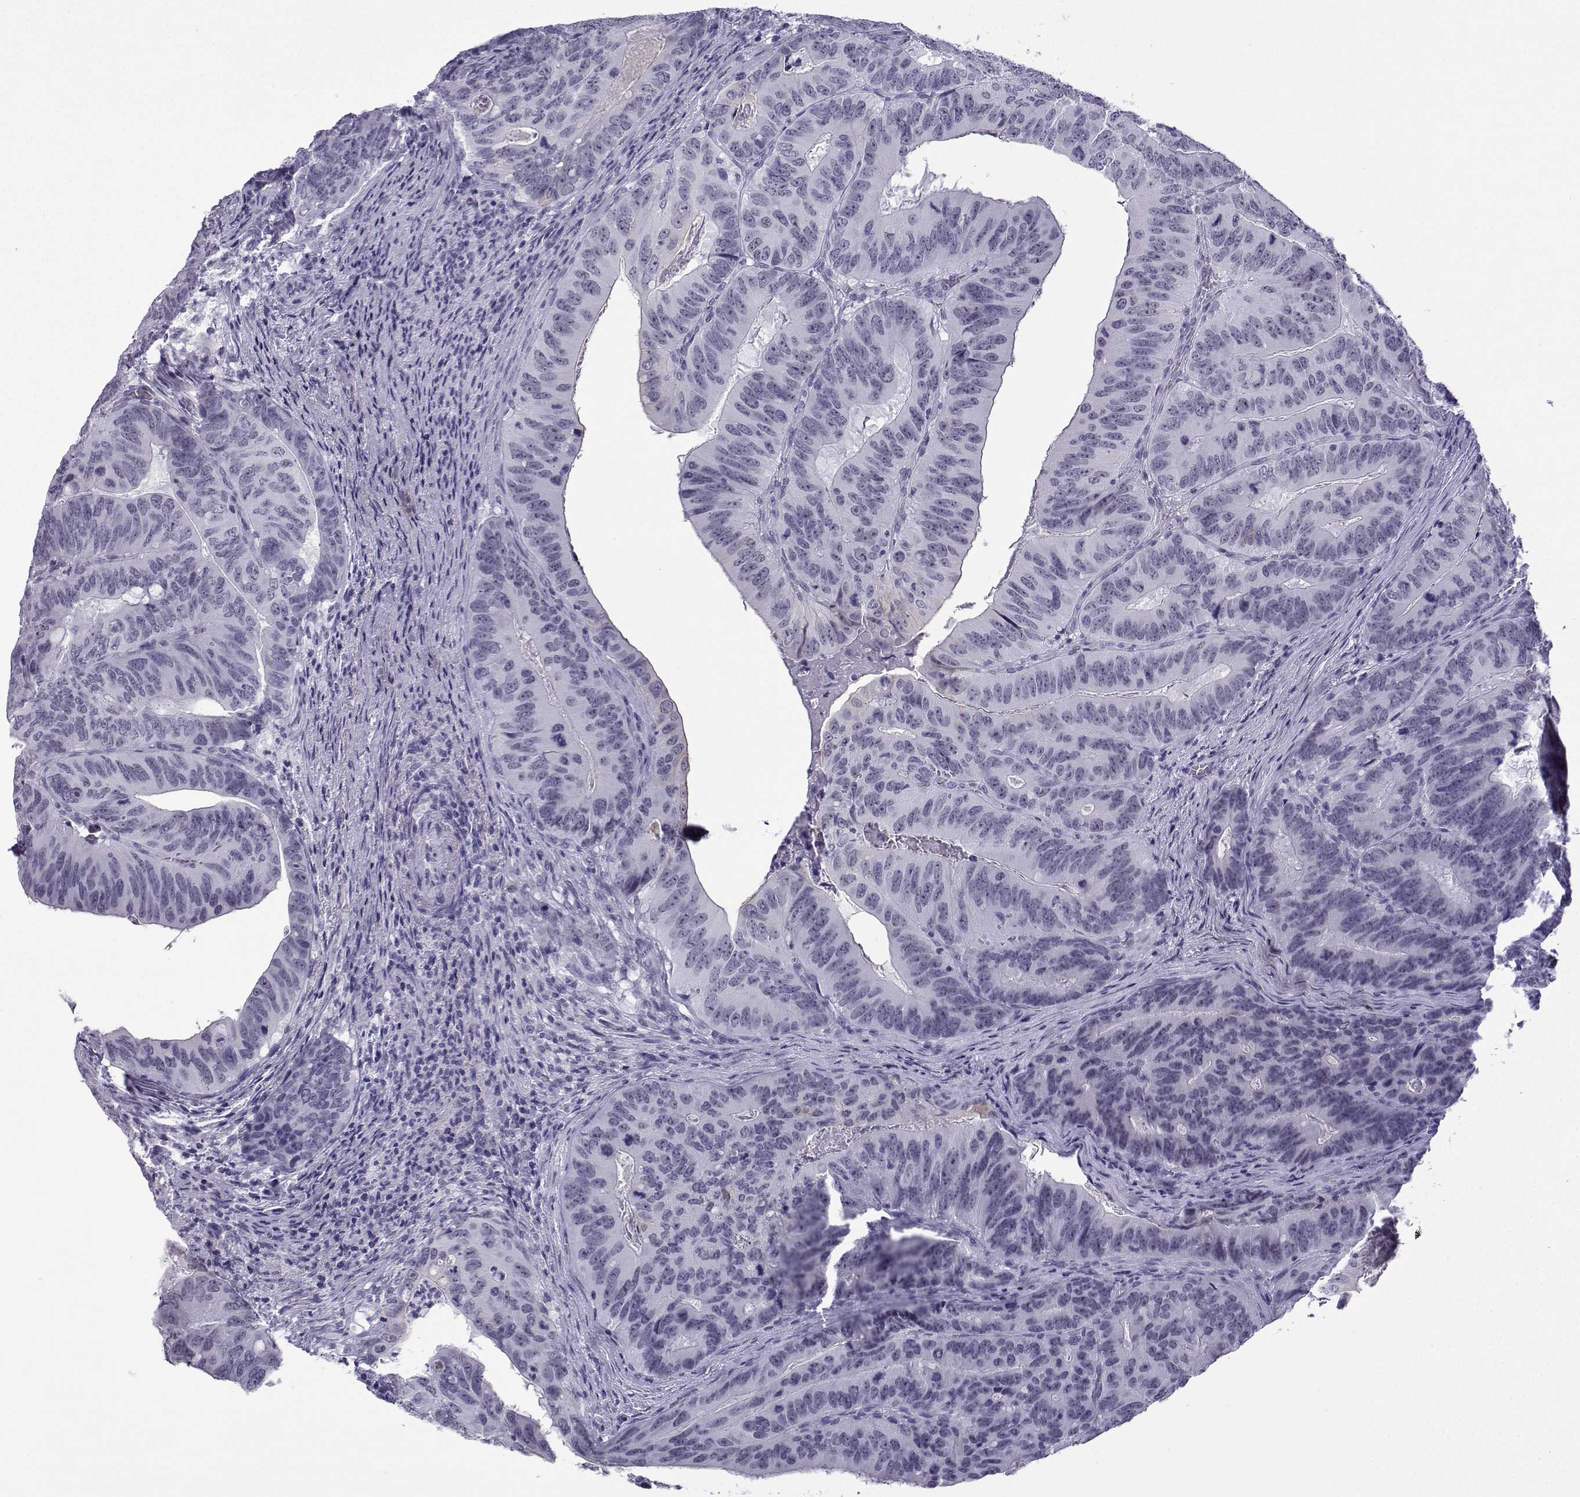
{"staining": {"intensity": "negative", "quantity": "none", "location": "none"}, "tissue": "colorectal cancer", "cell_type": "Tumor cells", "image_type": "cancer", "snomed": [{"axis": "morphology", "description": "Adenocarcinoma, NOS"}, {"axis": "topography", "description": "Colon"}], "caption": "DAB (3,3'-diaminobenzidine) immunohistochemical staining of human adenocarcinoma (colorectal) reveals no significant staining in tumor cells.", "gene": "MRGBP", "patient": {"sex": "male", "age": 79}}